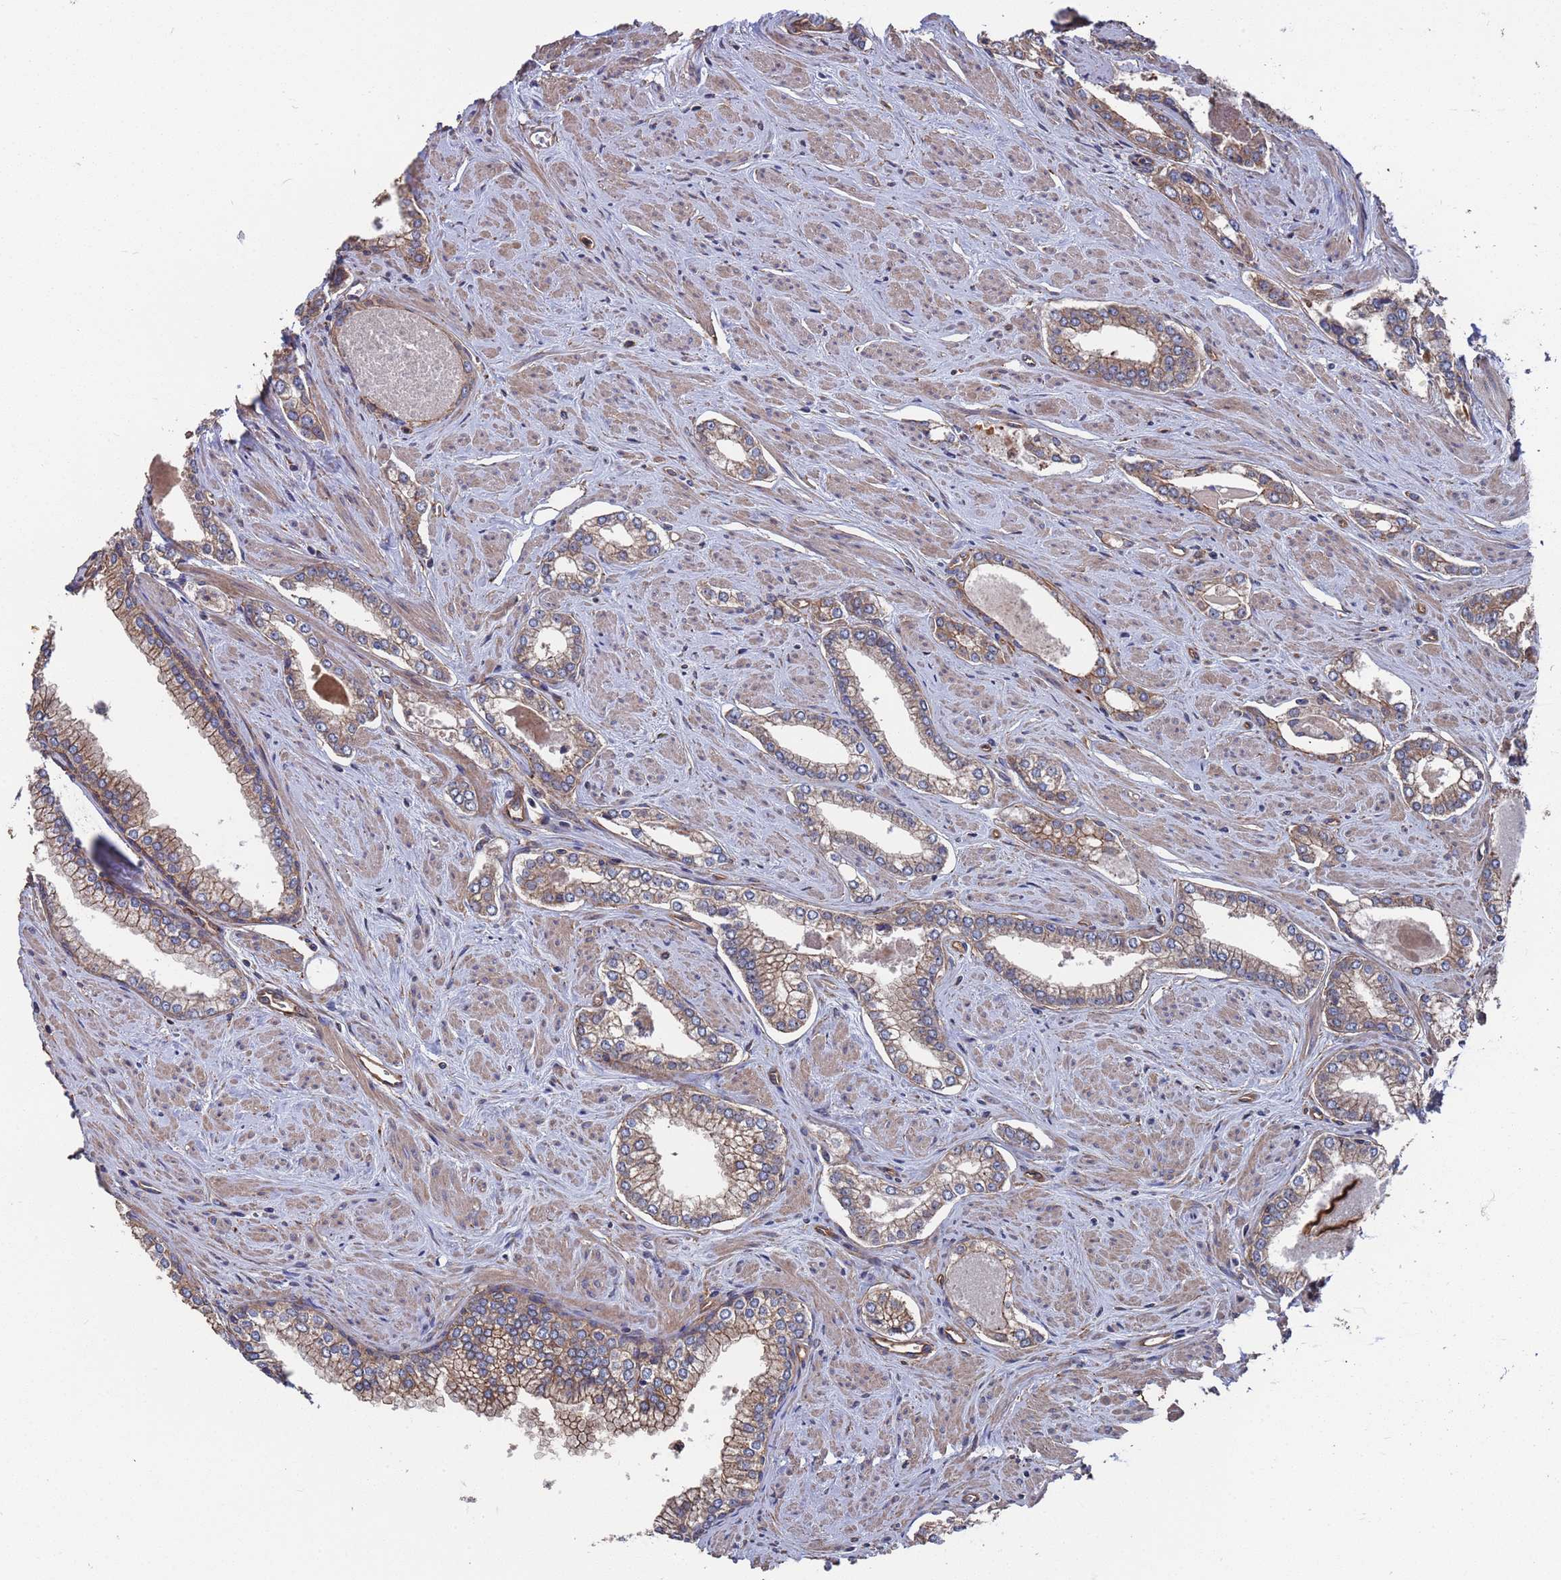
{"staining": {"intensity": "weak", "quantity": "25%-75%", "location": "cytoplasmic/membranous"}, "tissue": "prostate cancer", "cell_type": "Tumor cells", "image_type": "cancer", "snomed": [{"axis": "morphology", "description": "Adenocarcinoma, Low grade"}, {"axis": "topography", "description": "Prostate and seminal vesicle, NOS"}], "caption": "The micrograph reveals staining of prostate adenocarcinoma (low-grade), revealing weak cytoplasmic/membranous protein expression (brown color) within tumor cells.", "gene": "NDUFAF6", "patient": {"sex": "male", "age": 60}}